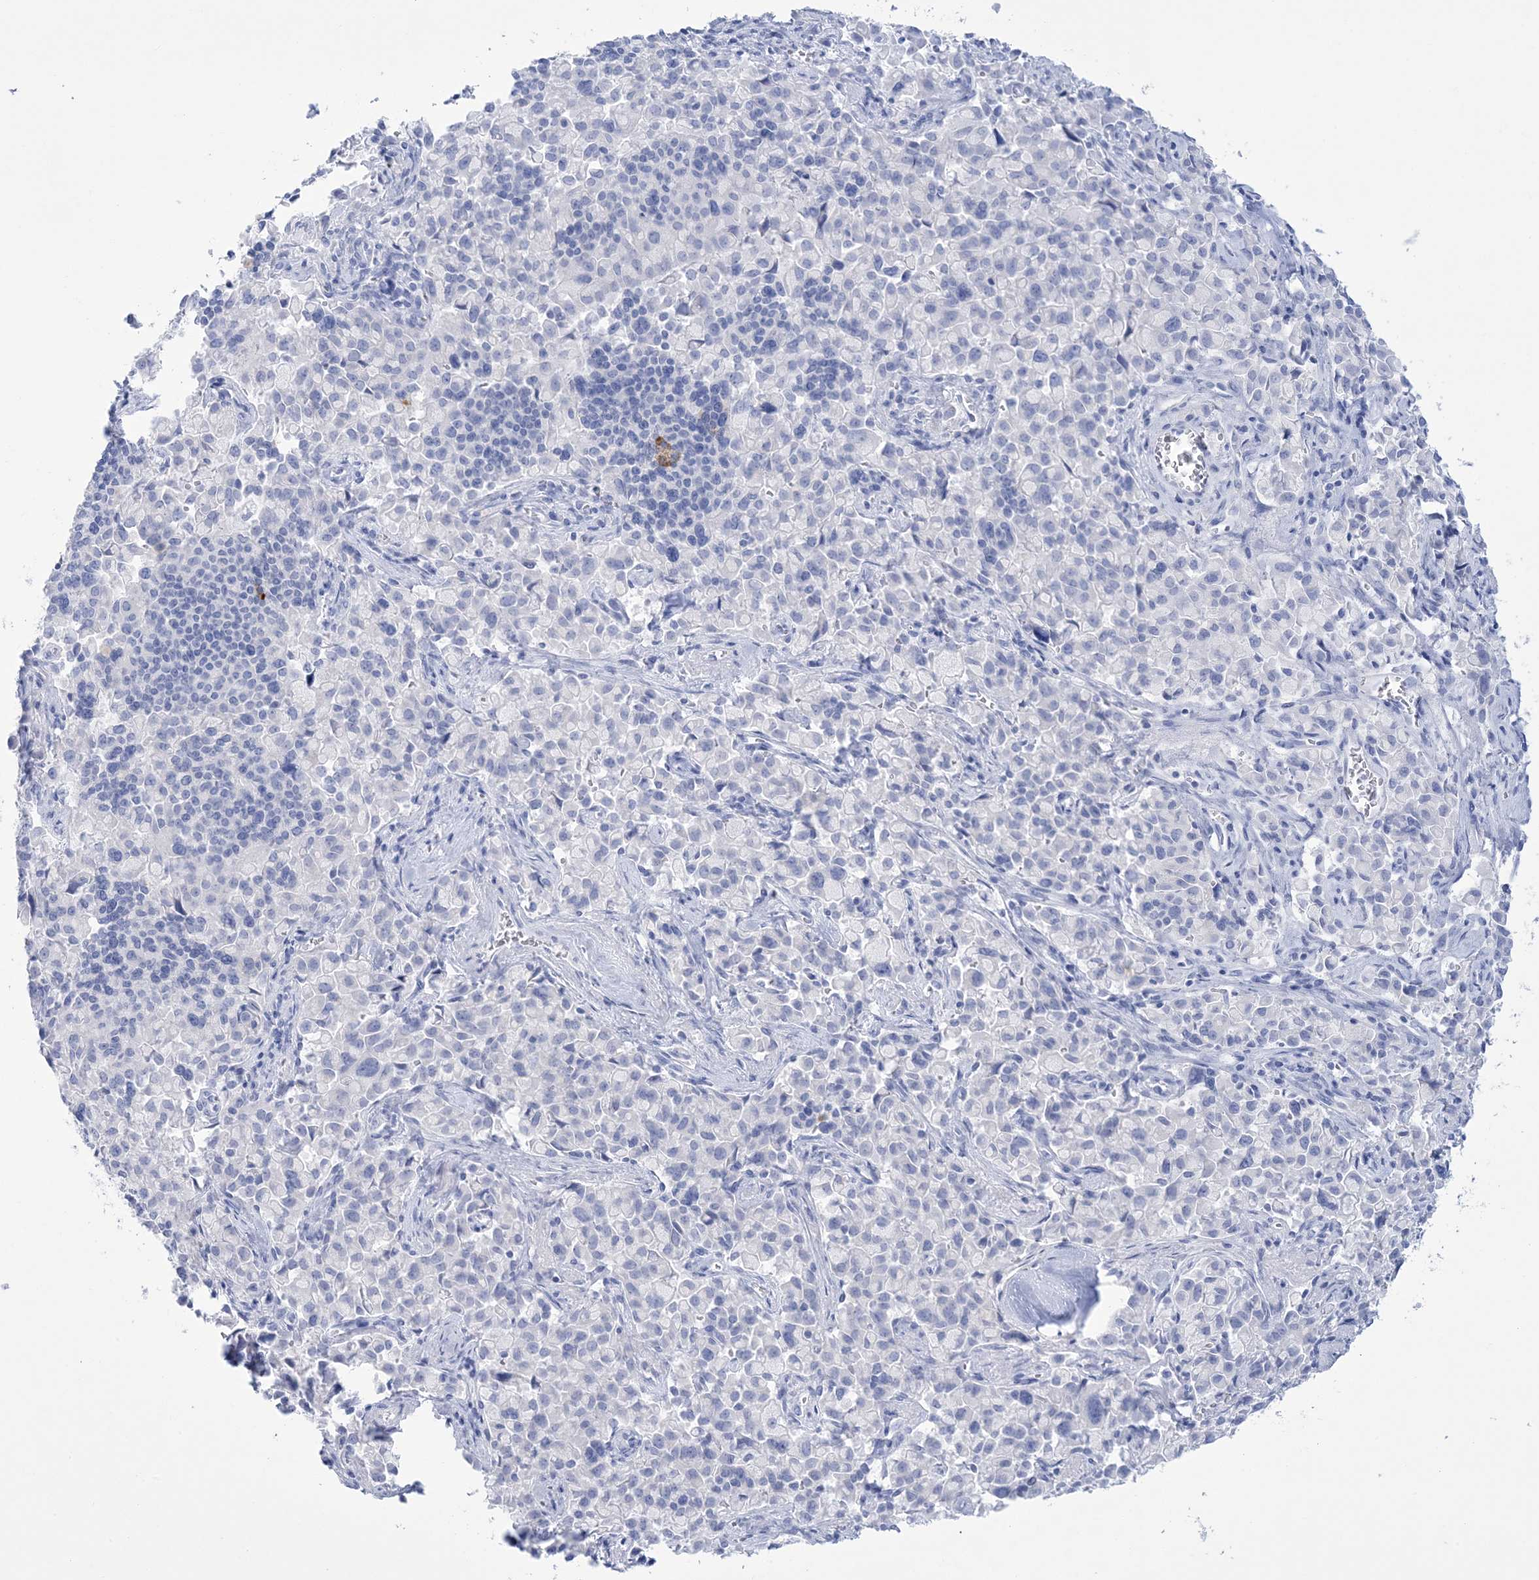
{"staining": {"intensity": "negative", "quantity": "none", "location": "none"}, "tissue": "pancreatic cancer", "cell_type": "Tumor cells", "image_type": "cancer", "snomed": [{"axis": "morphology", "description": "Adenocarcinoma, NOS"}, {"axis": "topography", "description": "Pancreas"}], "caption": "The micrograph demonstrates no staining of tumor cells in pancreatic cancer (adenocarcinoma).", "gene": "RBP2", "patient": {"sex": "male", "age": 65}}